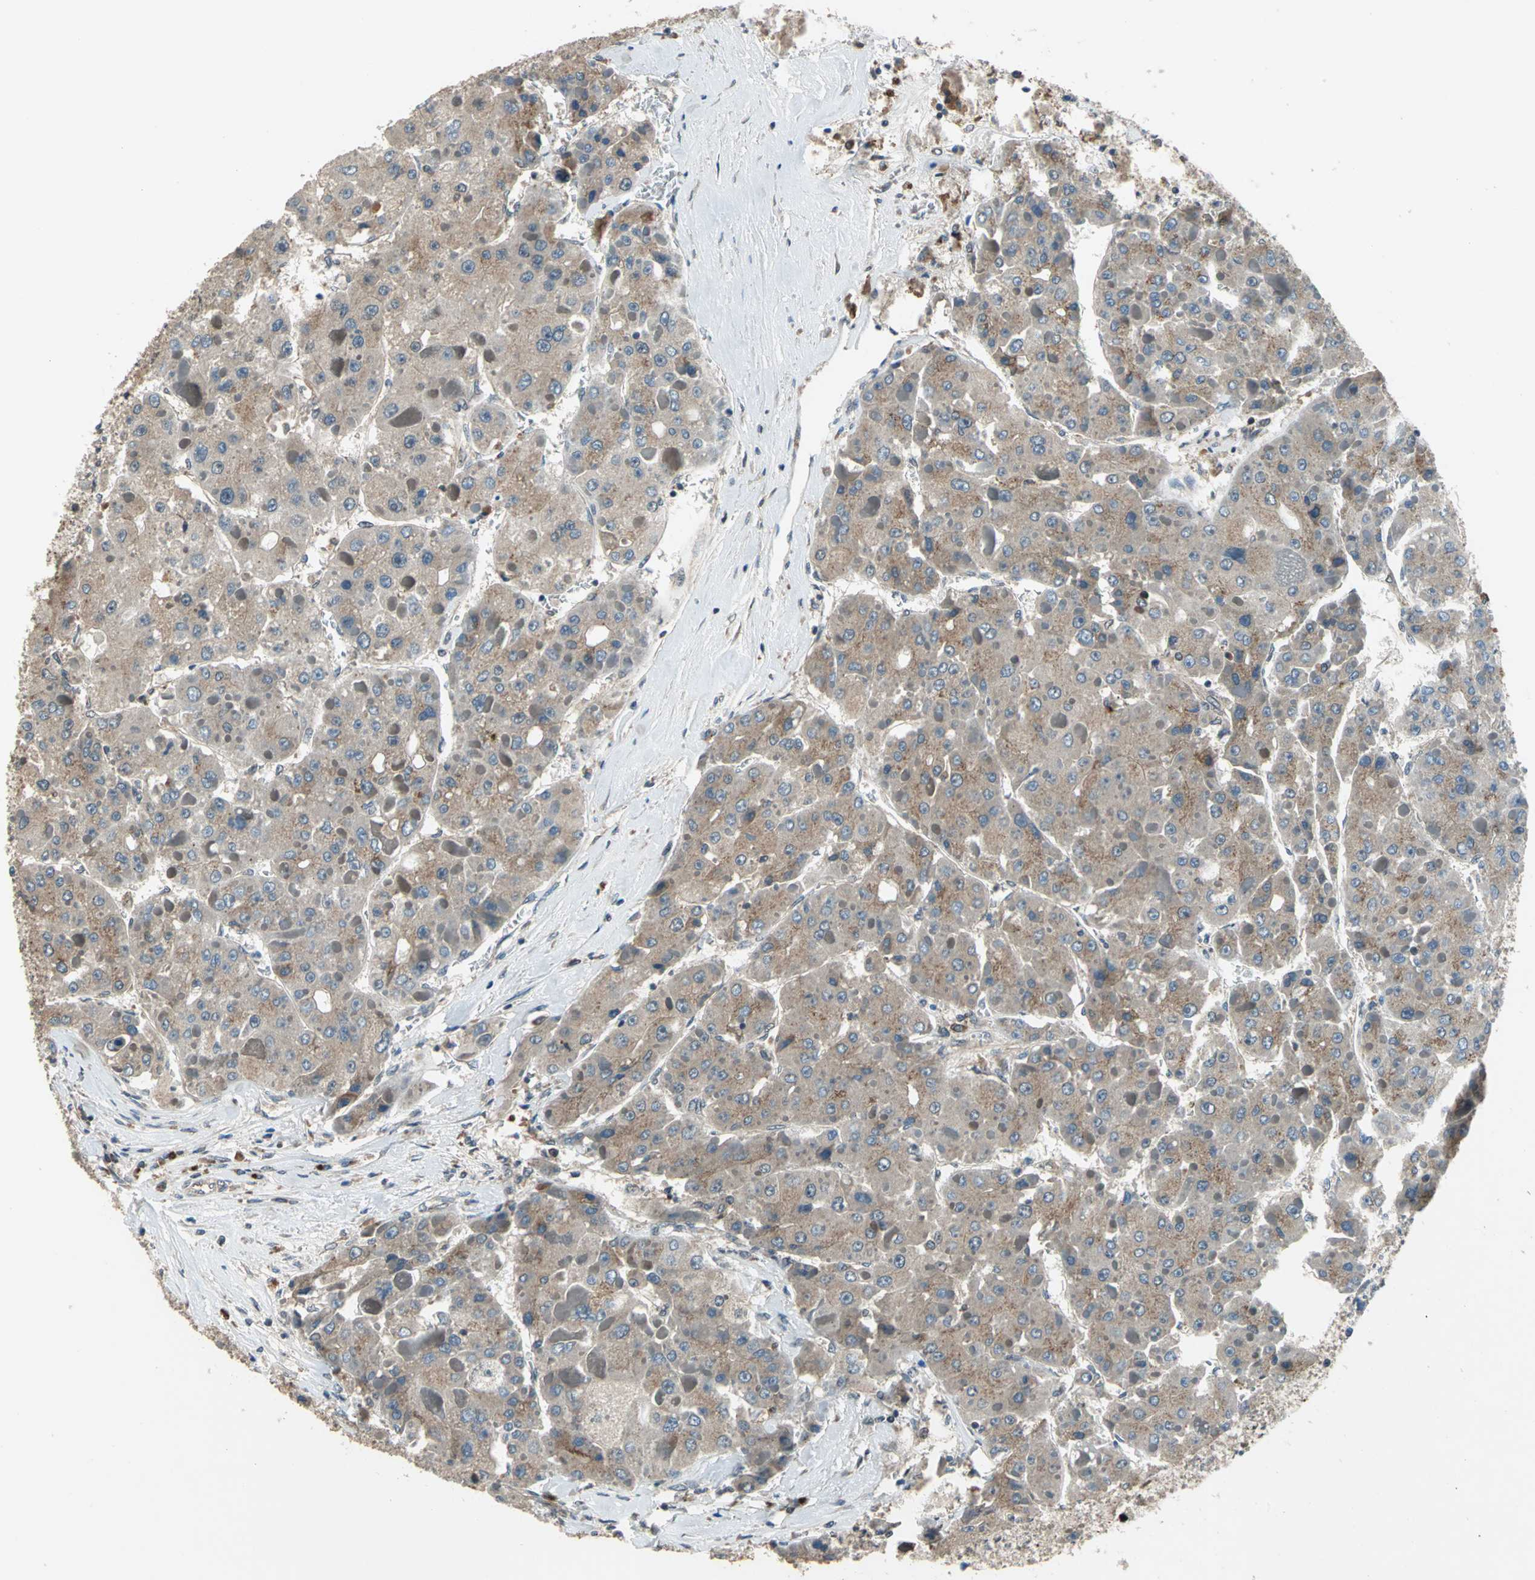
{"staining": {"intensity": "moderate", "quantity": ">75%", "location": "cytoplasmic/membranous"}, "tissue": "liver cancer", "cell_type": "Tumor cells", "image_type": "cancer", "snomed": [{"axis": "morphology", "description": "Carcinoma, Hepatocellular, NOS"}, {"axis": "topography", "description": "Liver"}], "caption": "Brown immunohistochemical staining in human hepatocellular carcinoma (liver) displays moderate cytoplasmic/membranous staining in approximately >75% of tumor cells.", "gene": "NFKBIE", "patient": {"sex": "female", "age": 73}}